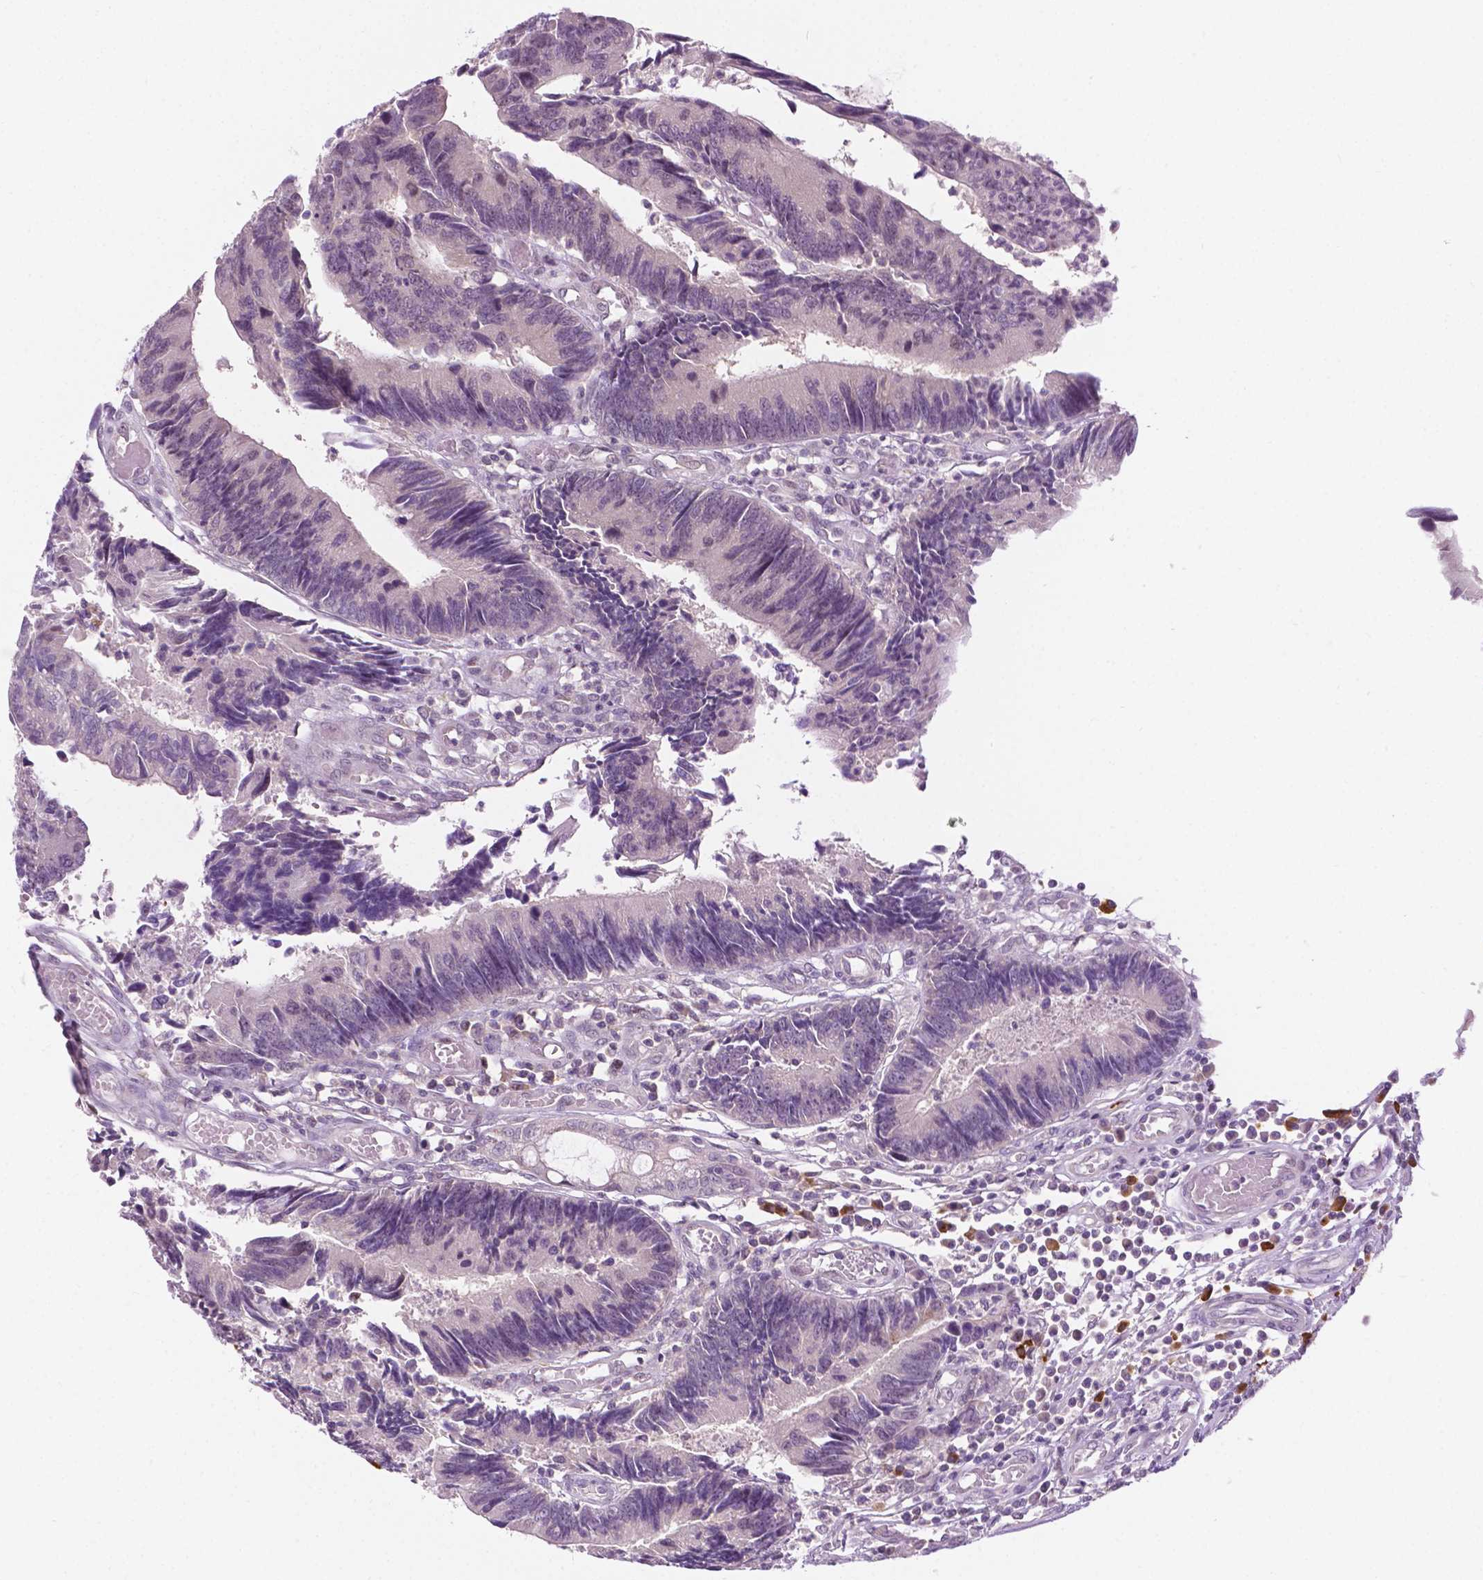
{"staining": {"intensity": "negative", "quantity": "none", "location": "none"}, "tissue": "colorectal cancer", "cell_type": "Tumor cells", "image_type": "cancer", "snomed": [{"axis": "morphology", "description": "Adenocarcinoma, NOS"}, {"axis": "topography", "description": "Colon"}], "caption": "DAB immunohistochemical staining of colorectal cancer displays no significant expression in tumor cells. The staining was performed using DAB (3,3'-diaminobenzidine) to visualize the protein expression in brown, while the nuclei were stained in blue with hematoxylin (Magnification: 20x).", "gene": "DENND4A", "patient": {"sex": "female", "age": 67}}